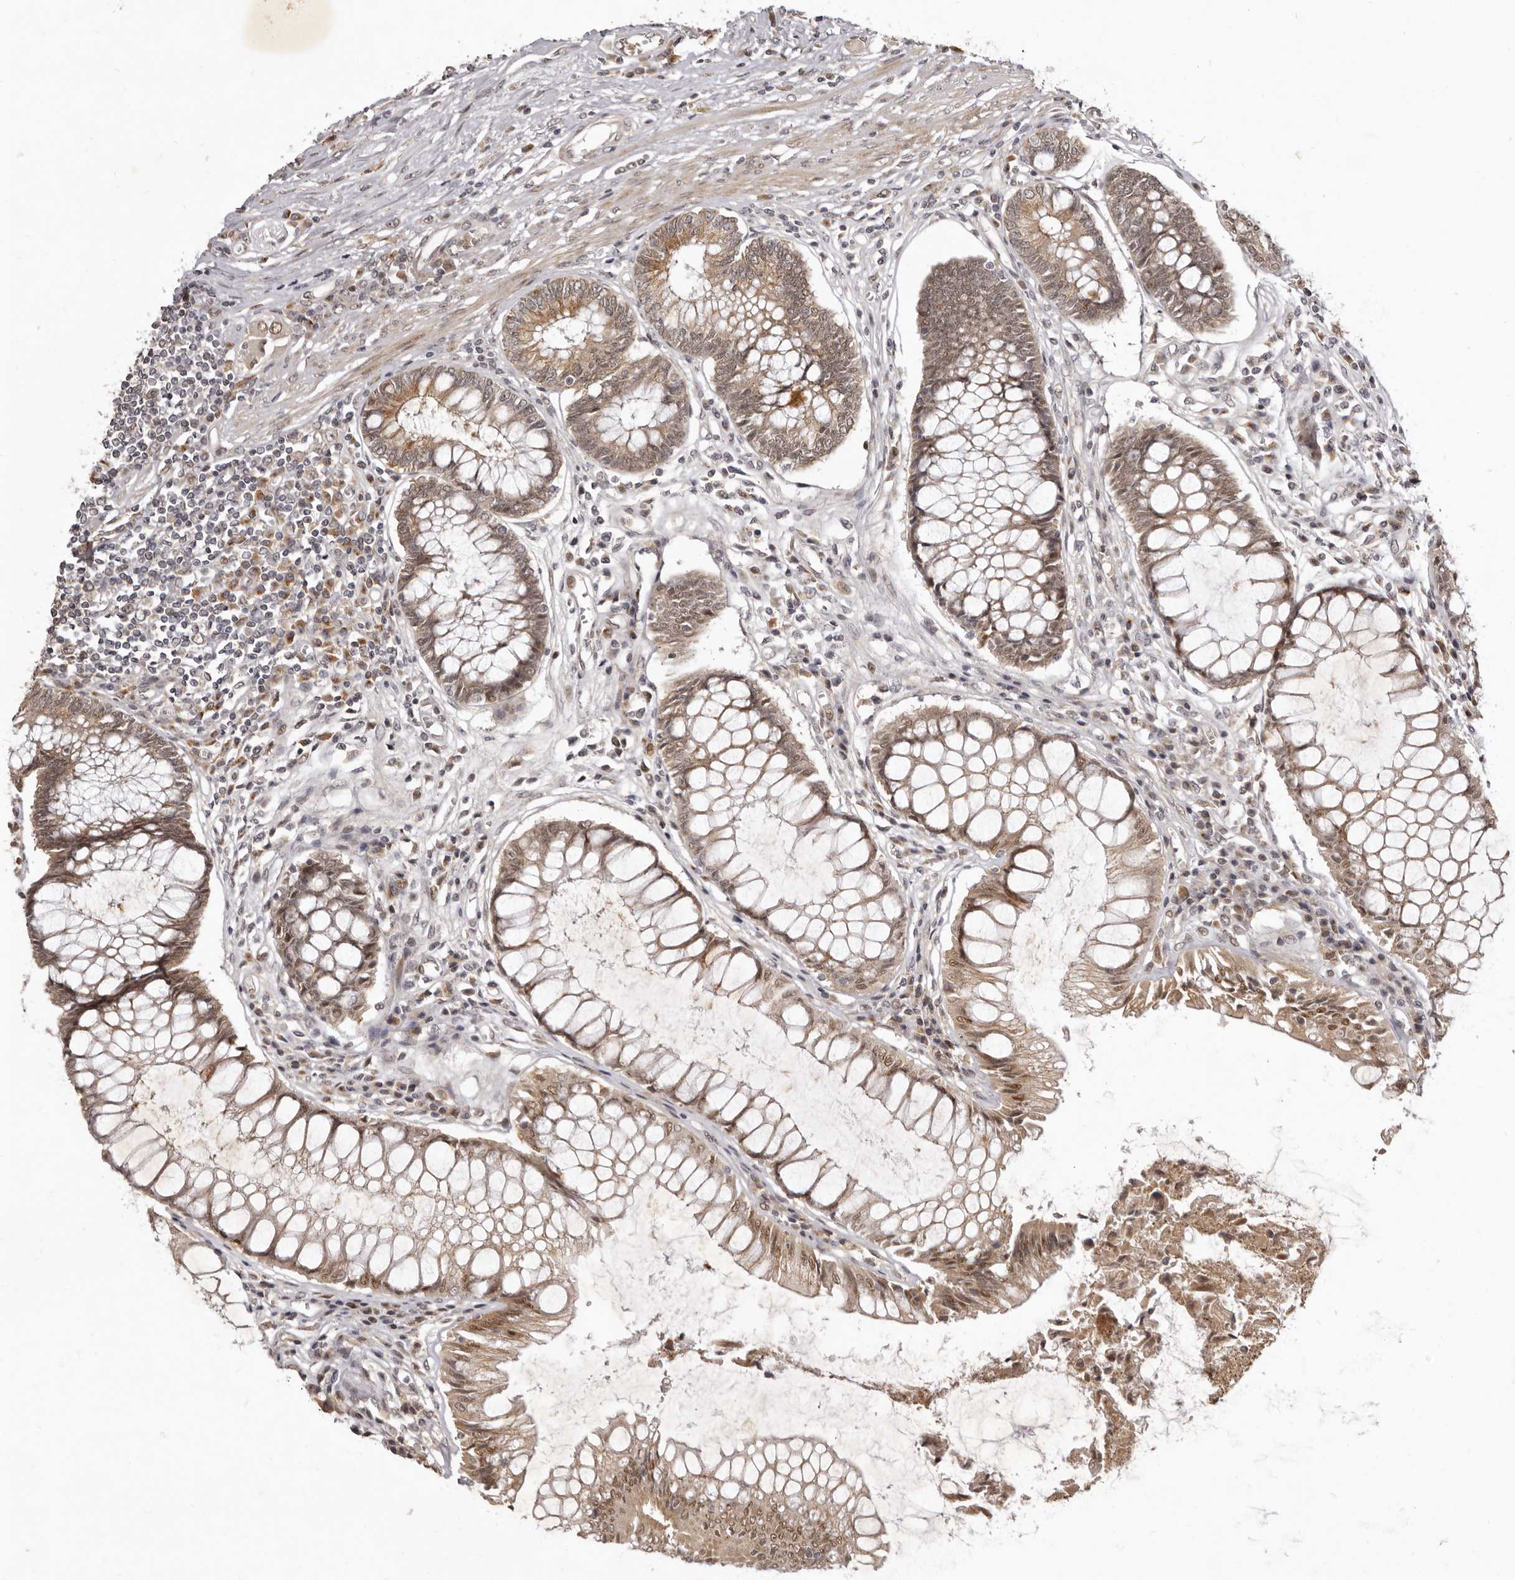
{"staining": {"intensity": "moderate", "quantity": ">75%", "location": "cytoplasmic/membranous,nuclear"}, "tissue": "colorectal cancer", "cell_type": "Tumor cells", "image_type": "cancer", "snomed": [{"axis": "morphology", "description": "Adenocarcinoma, NOS"}, {"axis": "topography", "description": "Rectum"}], "caption": "Colorectal cancer (adenocarcinoma) stained with a protein marker shows moderate staining in tumor cells.", "gene": "ZNF326", "patient": {"sex": "male", "age": 84}}